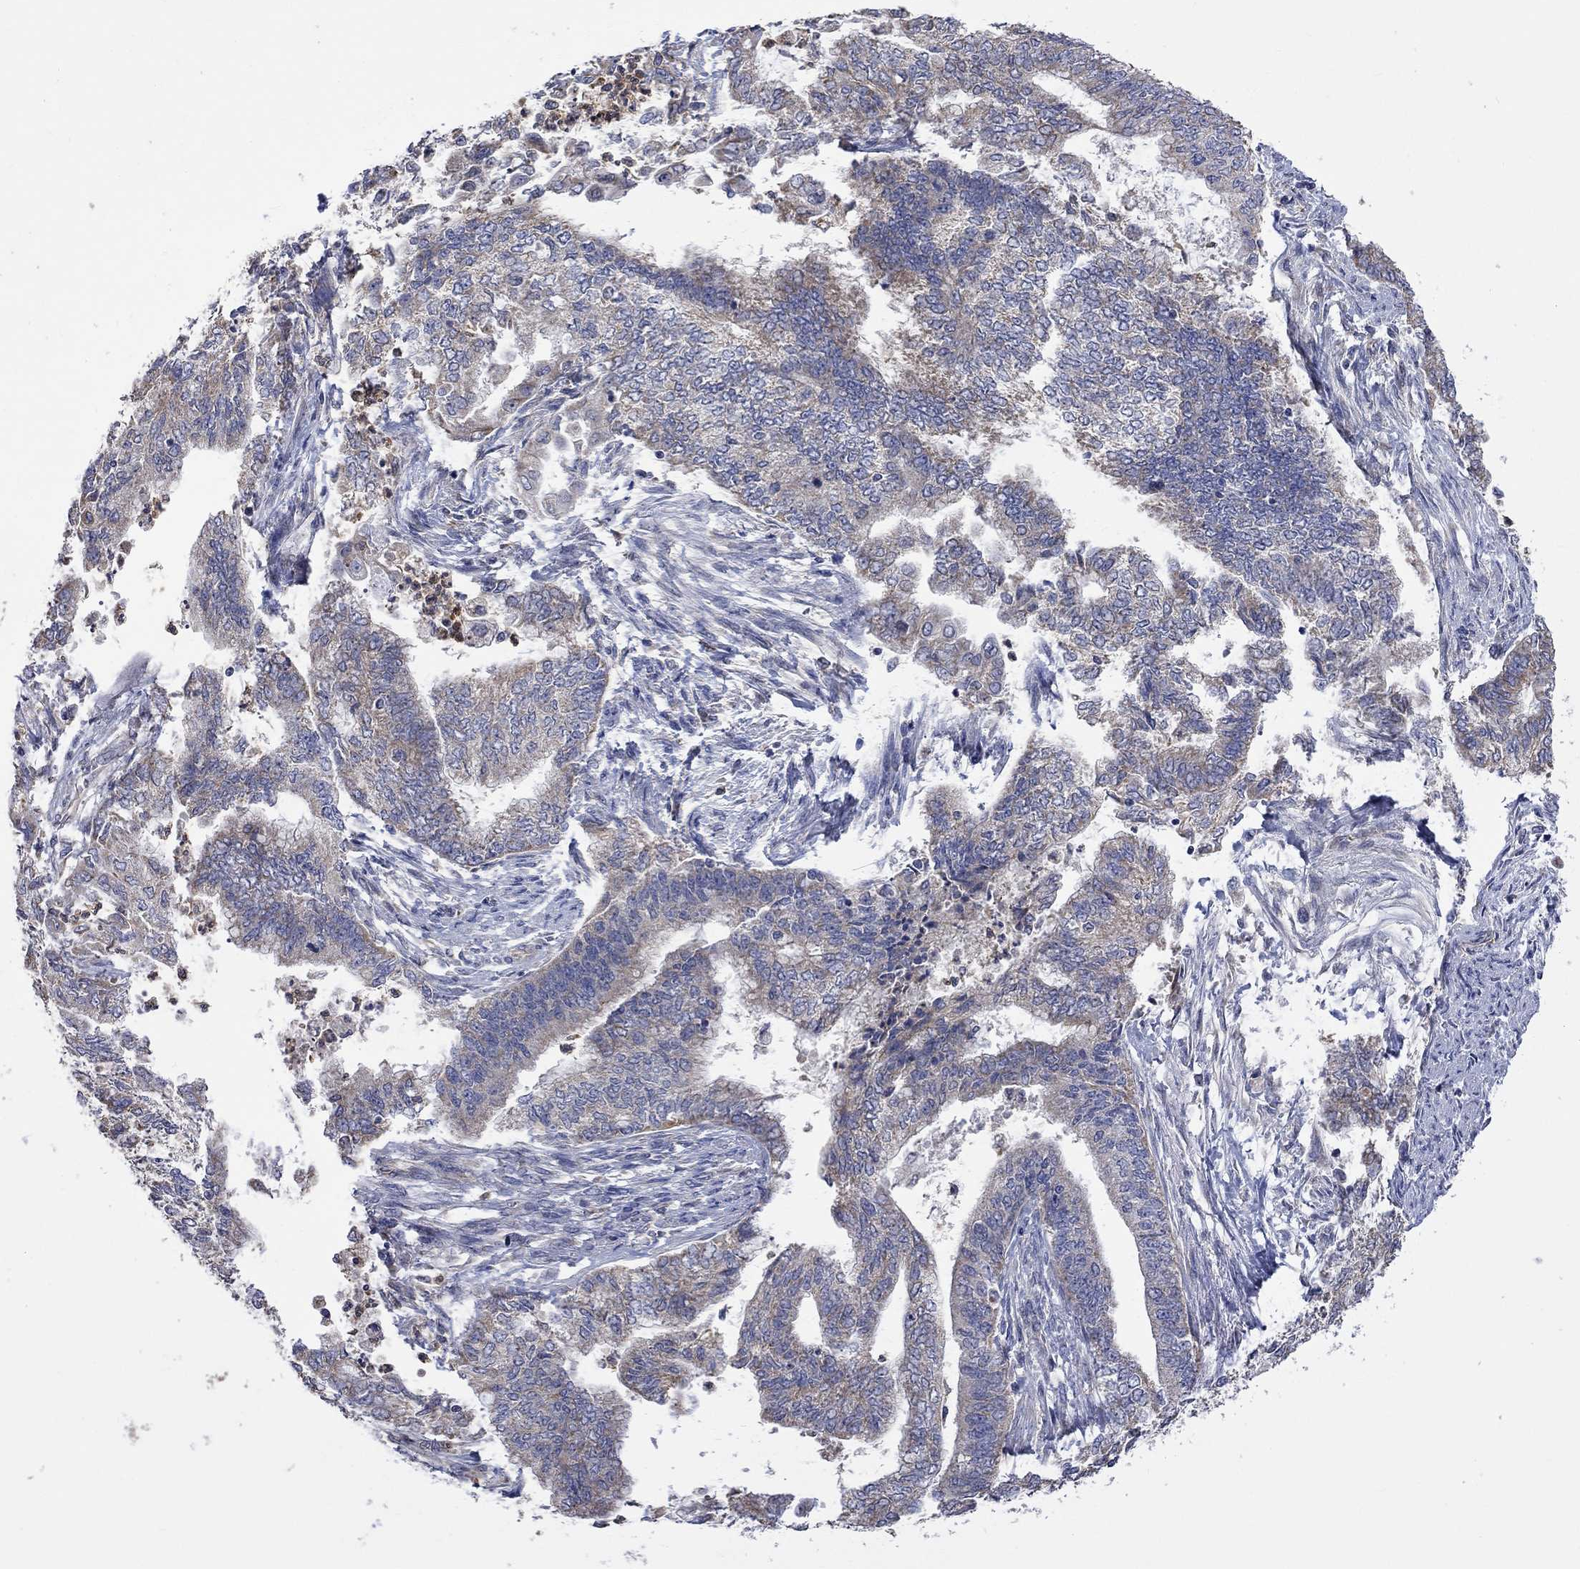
{"staining": {"intensity": "weak", "quantity": "25%-75%", "location": "cytoplasmic/membranous"}, "tissue": "endometrial cancer", "cell_type": "Tumor cells", "image_type": "cancer", "snomed": [{"axis": "morphology", "description": "Adenocarcinoma, NOS"}, {"axis": "topography", "description": "Endometrium"}], "caption": "Protein staining of endometrial adenocarcinoma tissue shows weak cytoplasmic/membranous positivity in about 25%-75% of tumor cells.", "gene": "CAMKK2", "patient": {"sex": "female", "age": 65}}